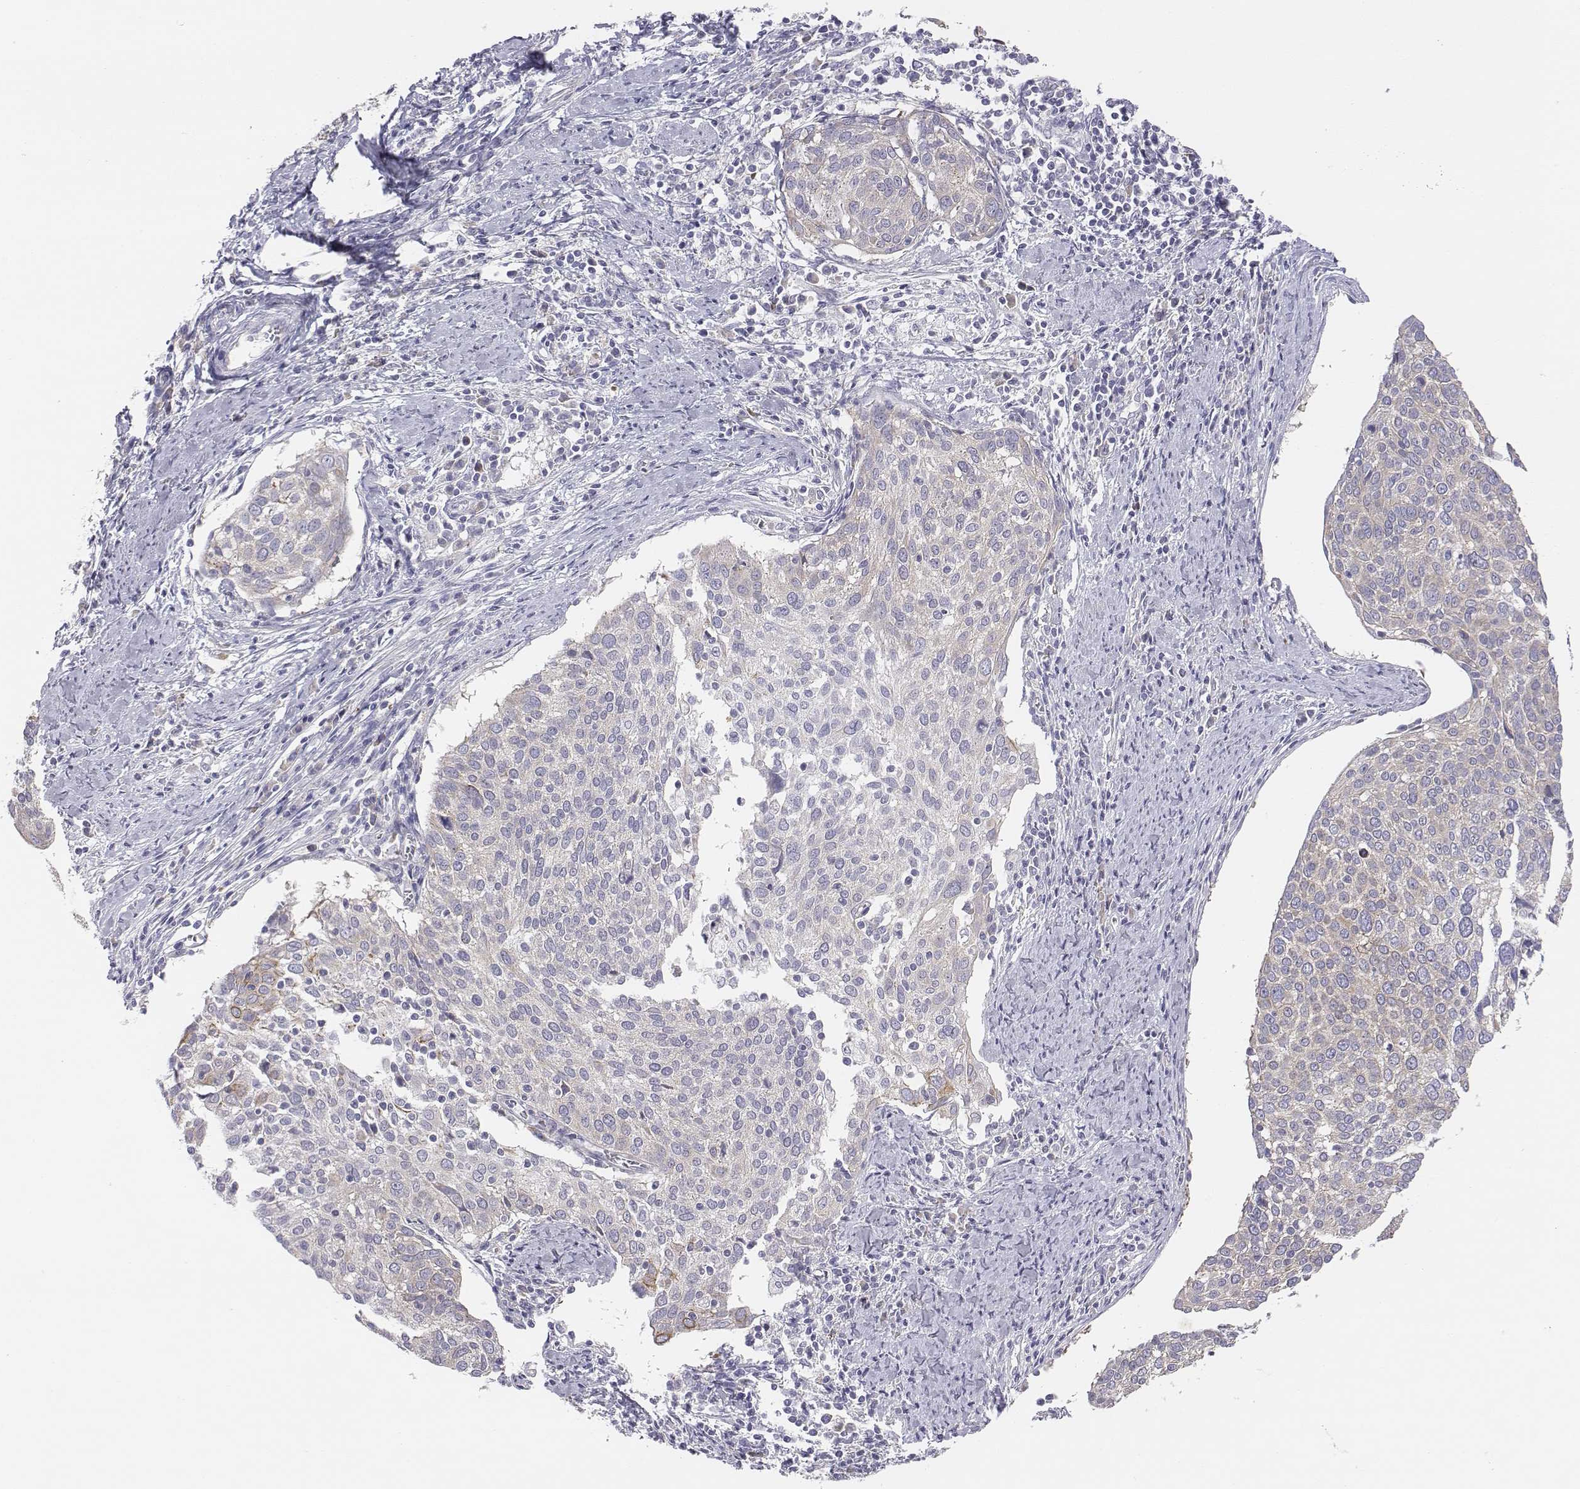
{"staining": {"intensity": "negative", "quantity": "none", "location": "none"}, "tissue": "cervical cancer", "cell_type": "Tumor cells", "image_type": "cancer", "snomed": [{"axis": "morphology", "description": "Squamous cell carcinoma, NOS"}, {"axis": "topography", "description": "Cervix"}], "caption": "There is no significant expression in tumor cells of squamous cell carcinoma (cervical).", "gene": "CHST14", "patient": {"sex": "female", "age": 39}}